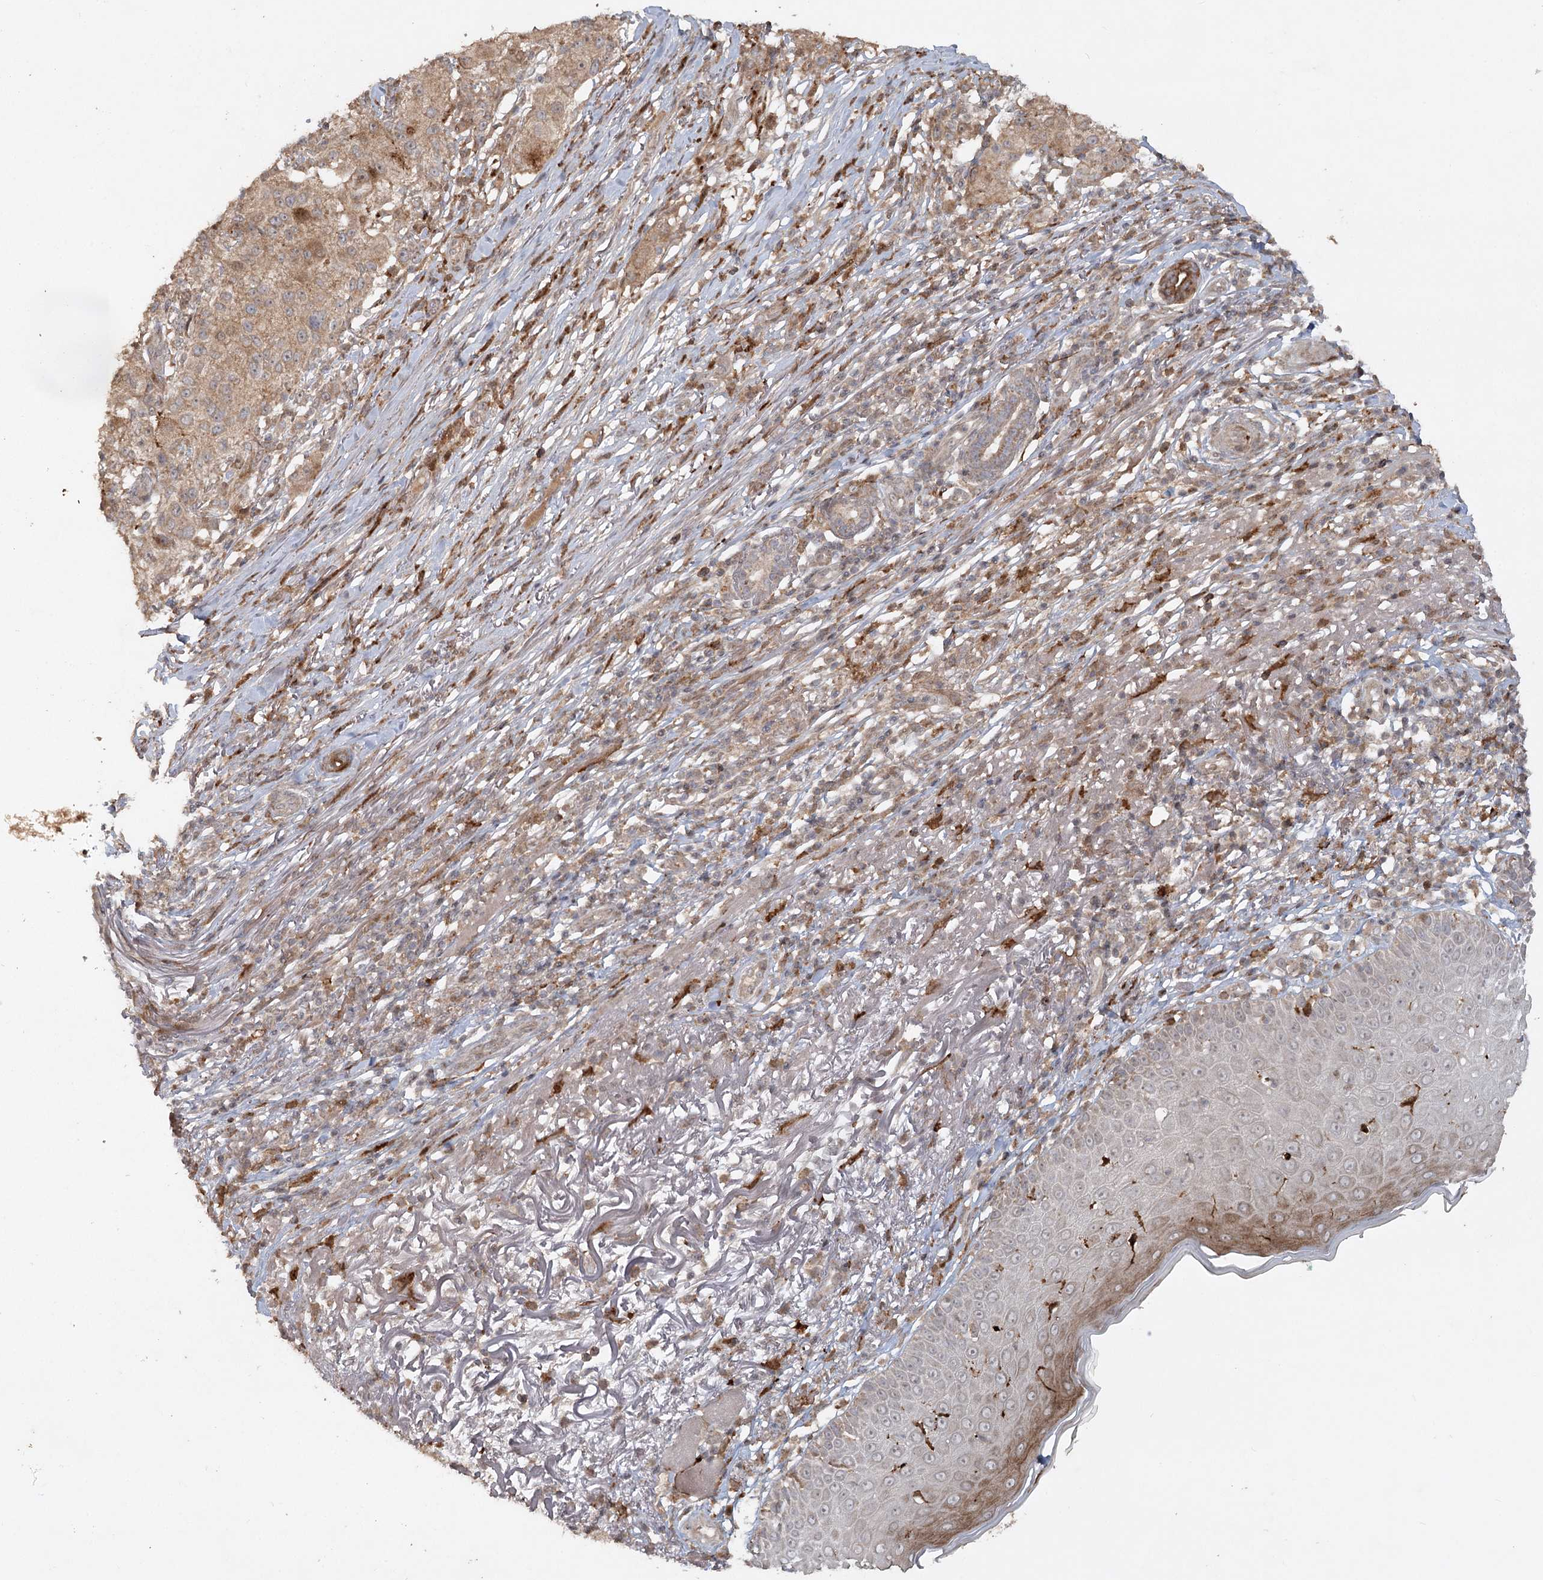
{"staining": {"intensity": "moderate", "quantity": ">75%", "location": "cytoplasmic/membranous"}, "tissue": "melanoma", "cell_type": "Tumor cells", "image_type": "cancer", "snomed": [{"axis": "morphology", "description": "Necrosis, NOS"}, {"axis": "morphology", "description": "Malignant melanoma, NOS"}, {"axis": "topography", "description": "Skin"}], "caption": "Immunohistochemical staining of human melanoma exhibits medium levels of moderate cytoplasmic/membranous positivity in approximately >75% of tumor cells.", "gene": "KBTBD4", "patient": {"sex": "female", "age": 87}}